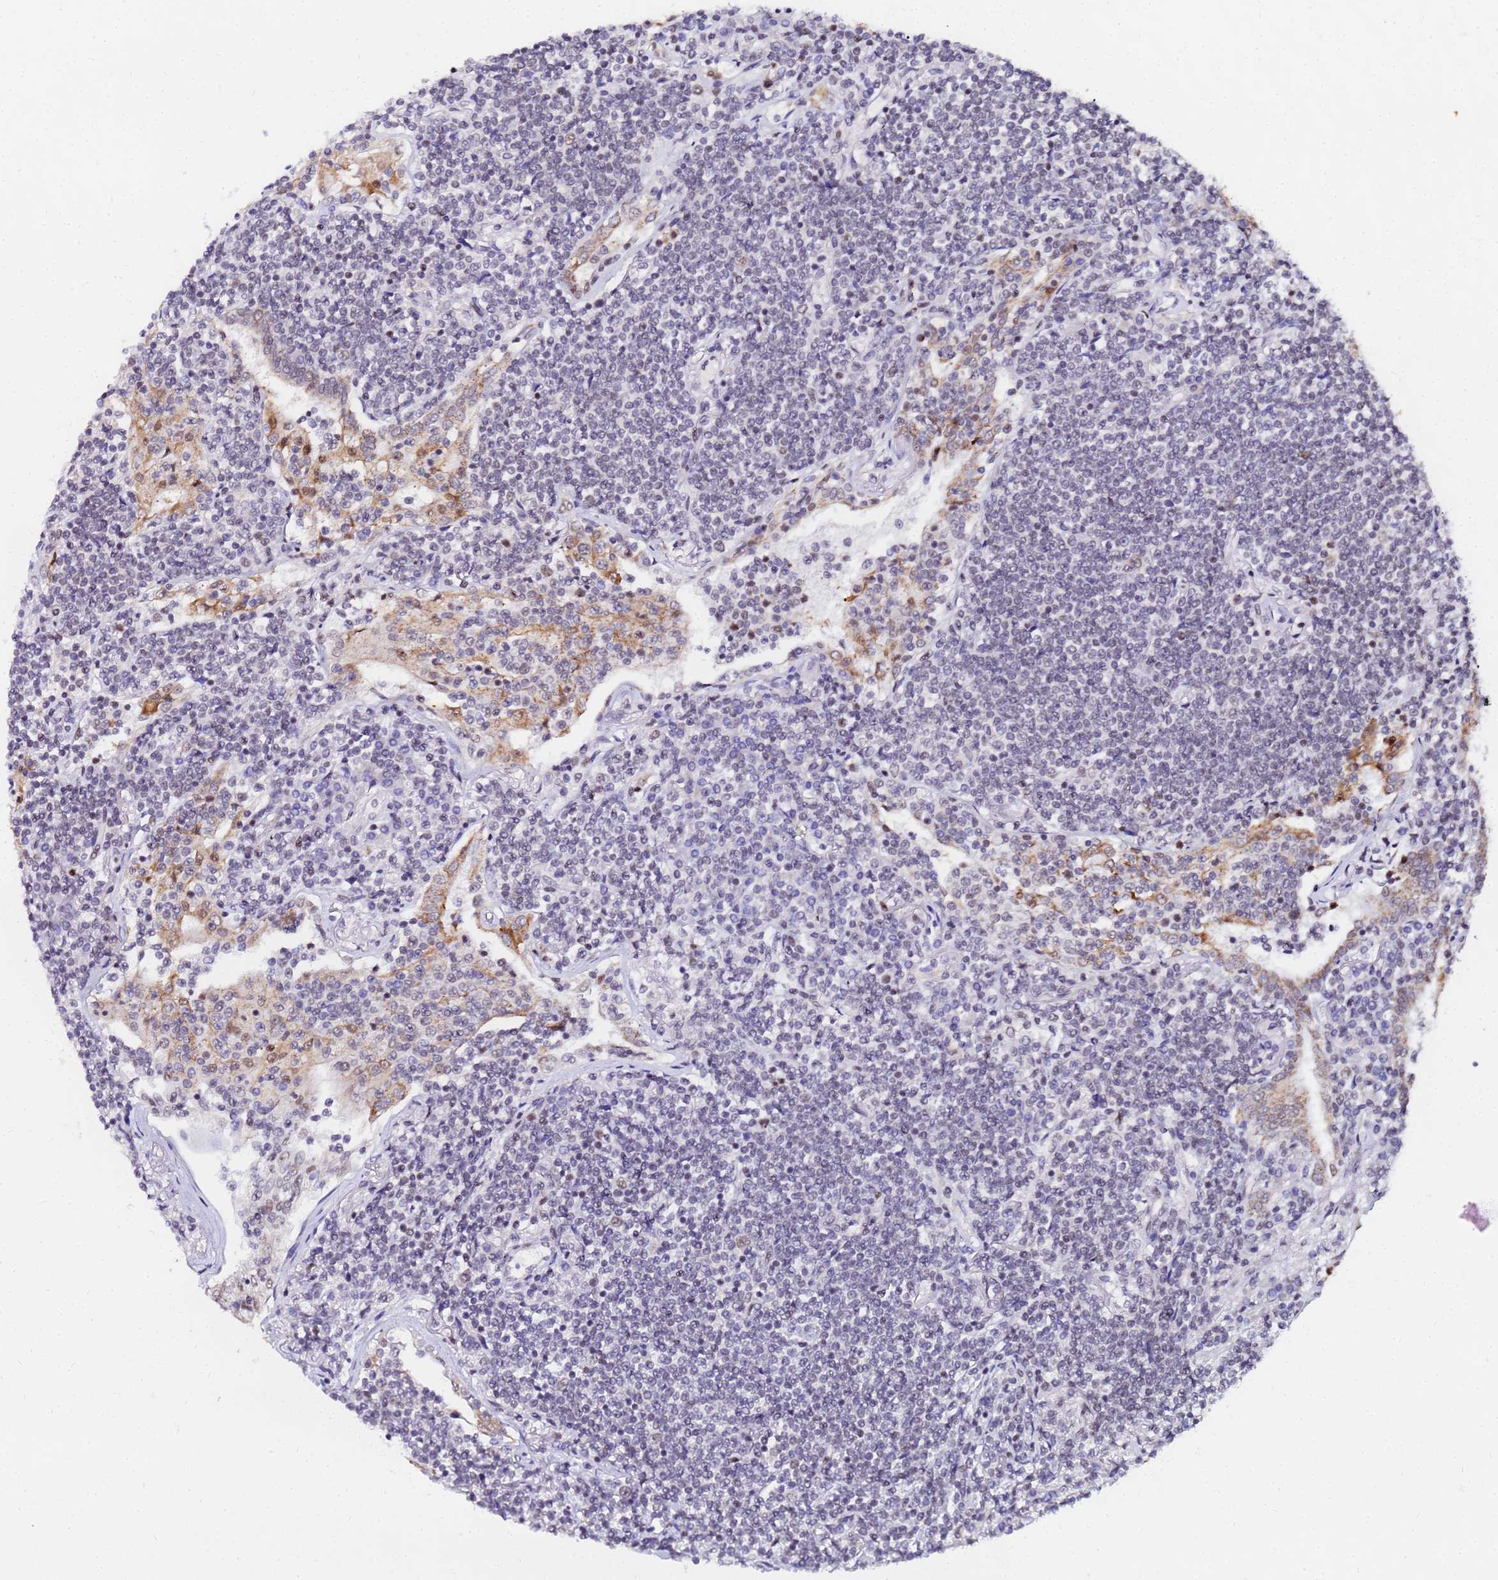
{"staining": {"intensity": "negative", "quantity": "none", "location": "none"}, "tissue": "lymphoma", "cell_type": "Tumor cells", "image_type": "cancer", "snomed": [{"axis": "morphology", "description": "Malignant lymphoma, non-Hodgkin's type, Low grade"}, {"axis": "topography", "description": "Lung"}], "caption": "Immunohistochemistry micrograph of neoplastic tissue: human lymphoma stained with DAB (3,3'-diaminobenzidine) reveals no significant protein positivity in tumor cells.", "gene": "CKMT1A", "patient": {"sex": "female", "age": 71}}